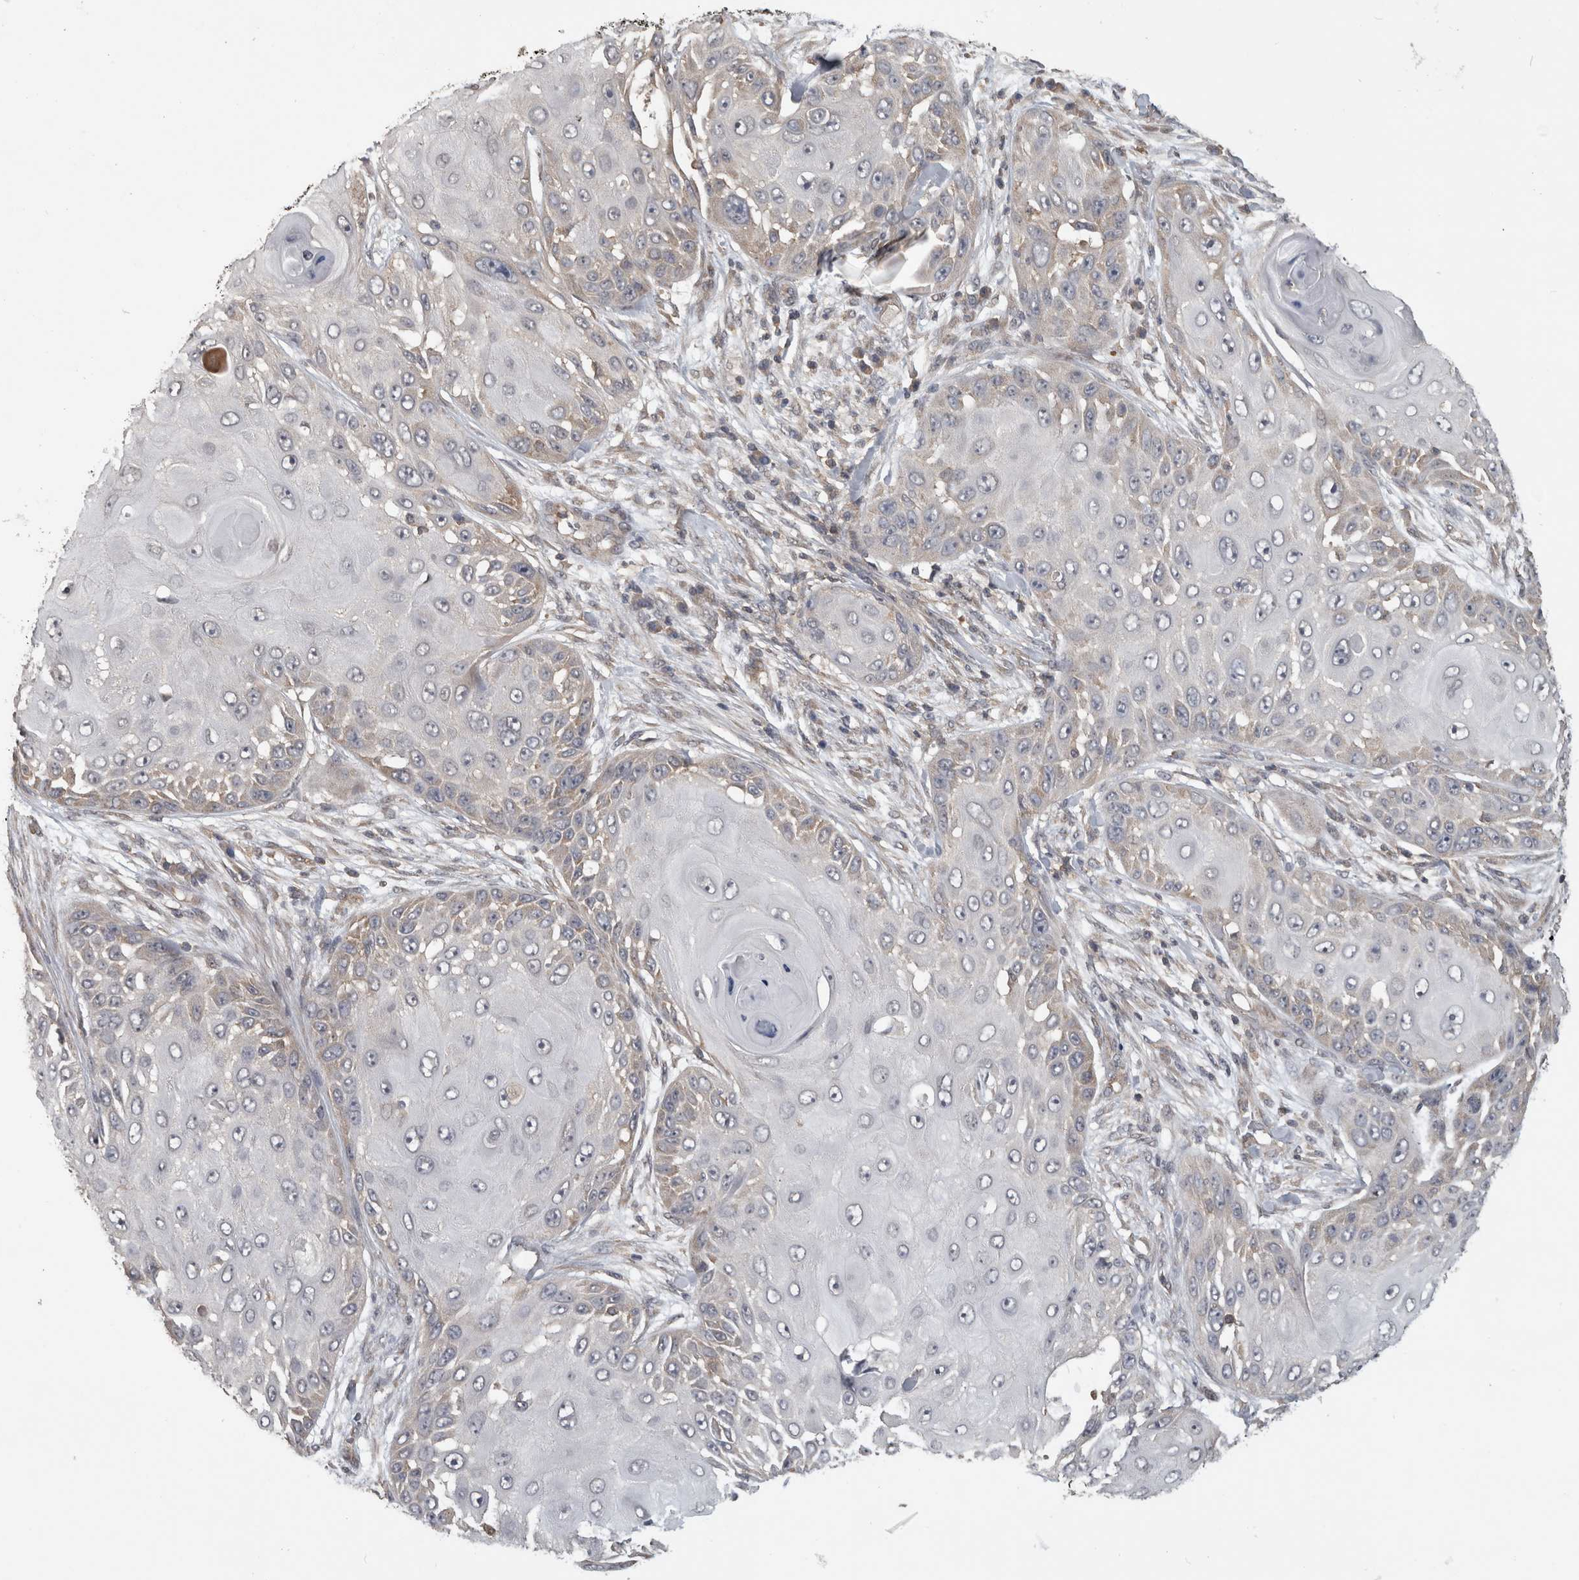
{"staining": {"intensity": "weak", "quantity": "<25%", "location": "cytoplasmic/membranous"}, "tissue": "skin cancer", "cell_type": "Tumor cells", "image_type": "cancer", "snomed": [{"axis": "morphology", "description": "Squamous cell carcinoma, NOS"}, {"axis": "topography", "description": "Skin"}], "caption": "Tumor cells are negative for protein expression in human skin squamous cell carcinoma.", "gene": "ATXN2", "patient": {"sex": "female", "age": 44}}